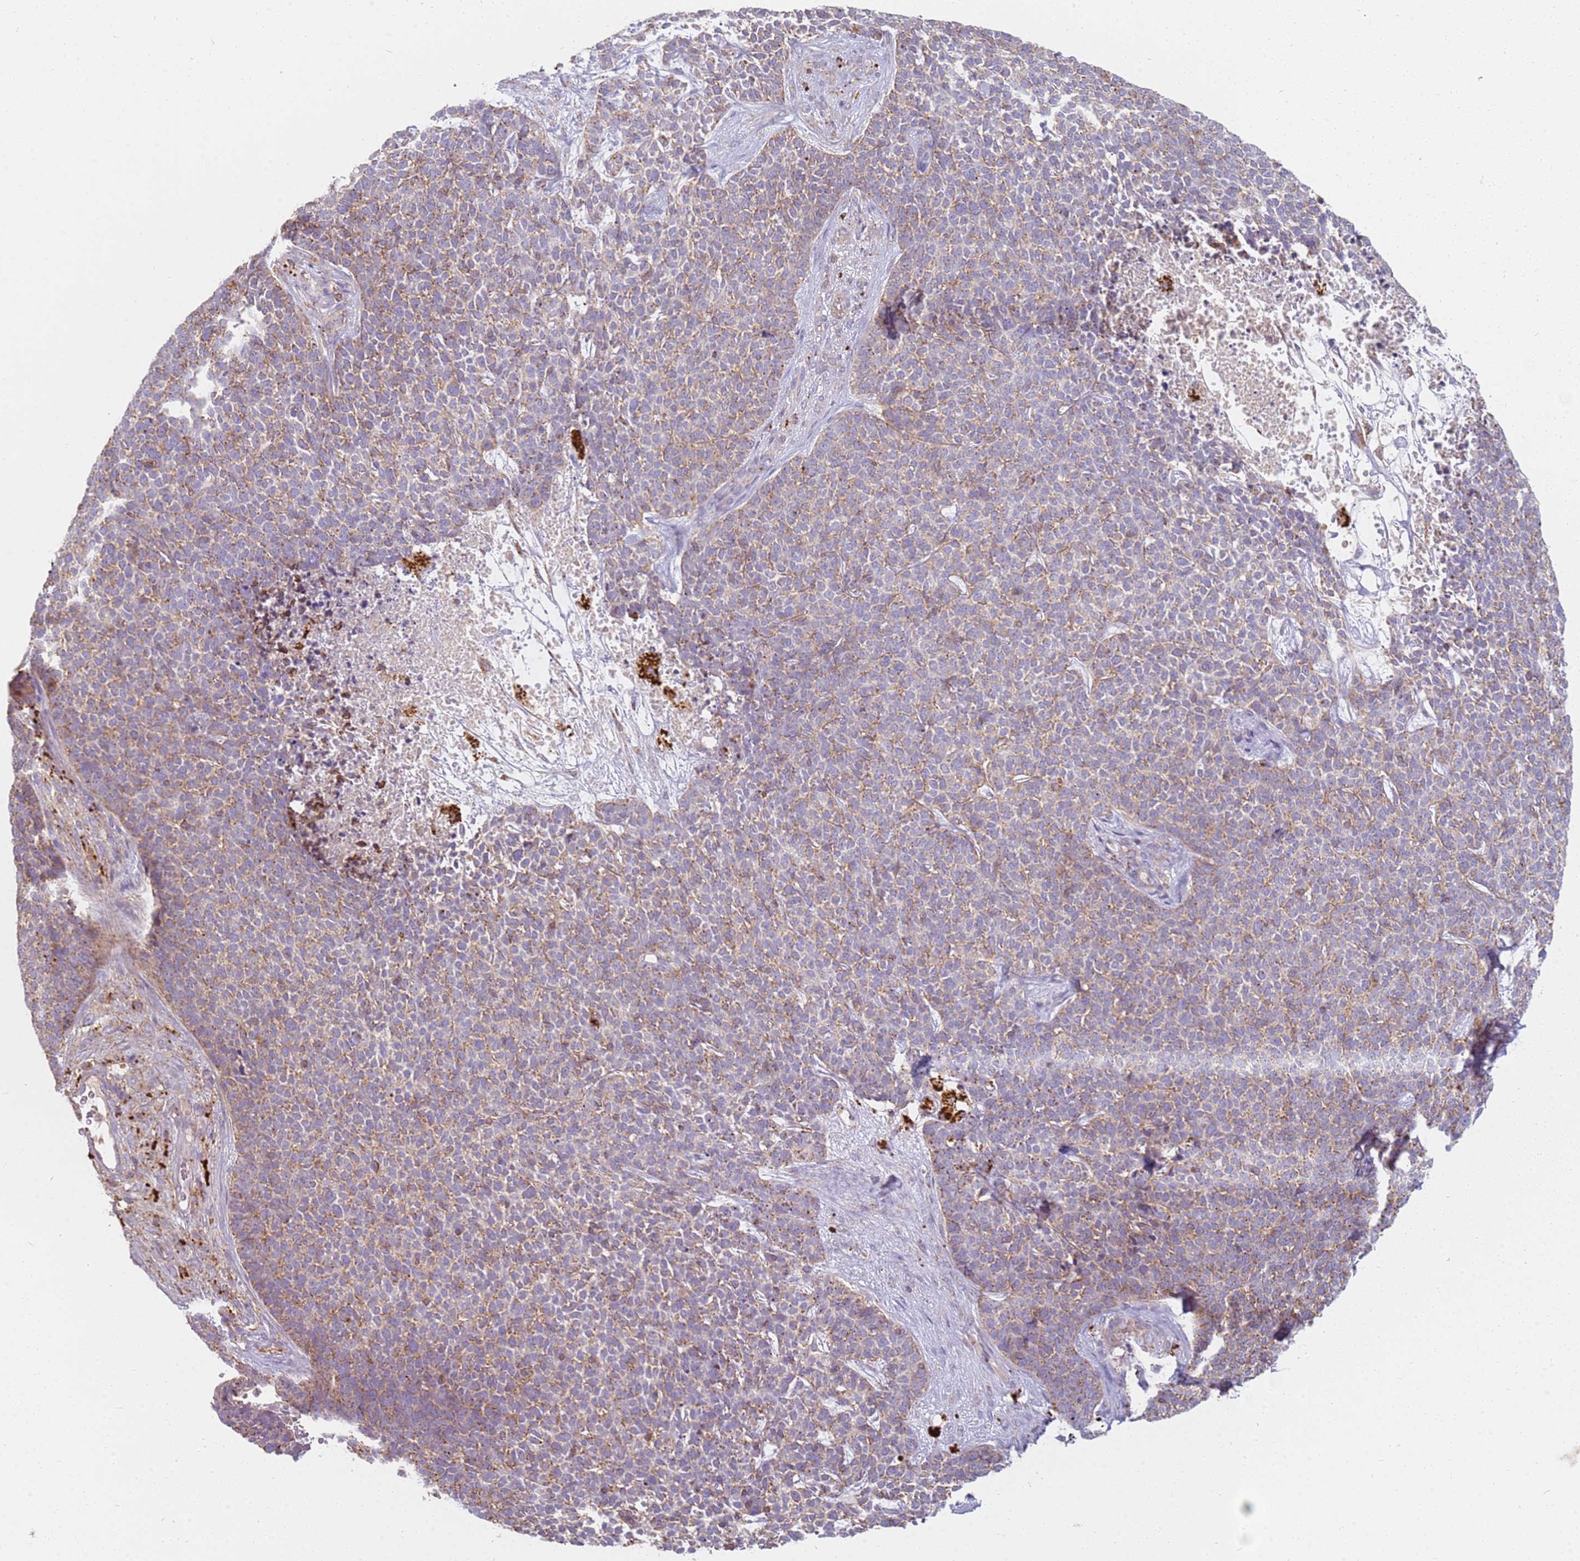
{"staining": {"intensity": "moderate", "quantity": "25%-75%", "location": "cytoplasmic/membranous"}, "tissue": "skin cancer", "cell_type": "Tumor cells", "image_type": "cancer", "snomed": [{"axis": "morphology", "description": "Basal cell carcinoma"}, {"axis": "topography", "description": "Skin"}], "caption": "A micrograph of human skin cancer stained for a protein shows moderate cytoplasmic/membranous brown staining in tumor cells.", "gene": "TMEM229B", "patient": {"sex": "female", "age": 84}}